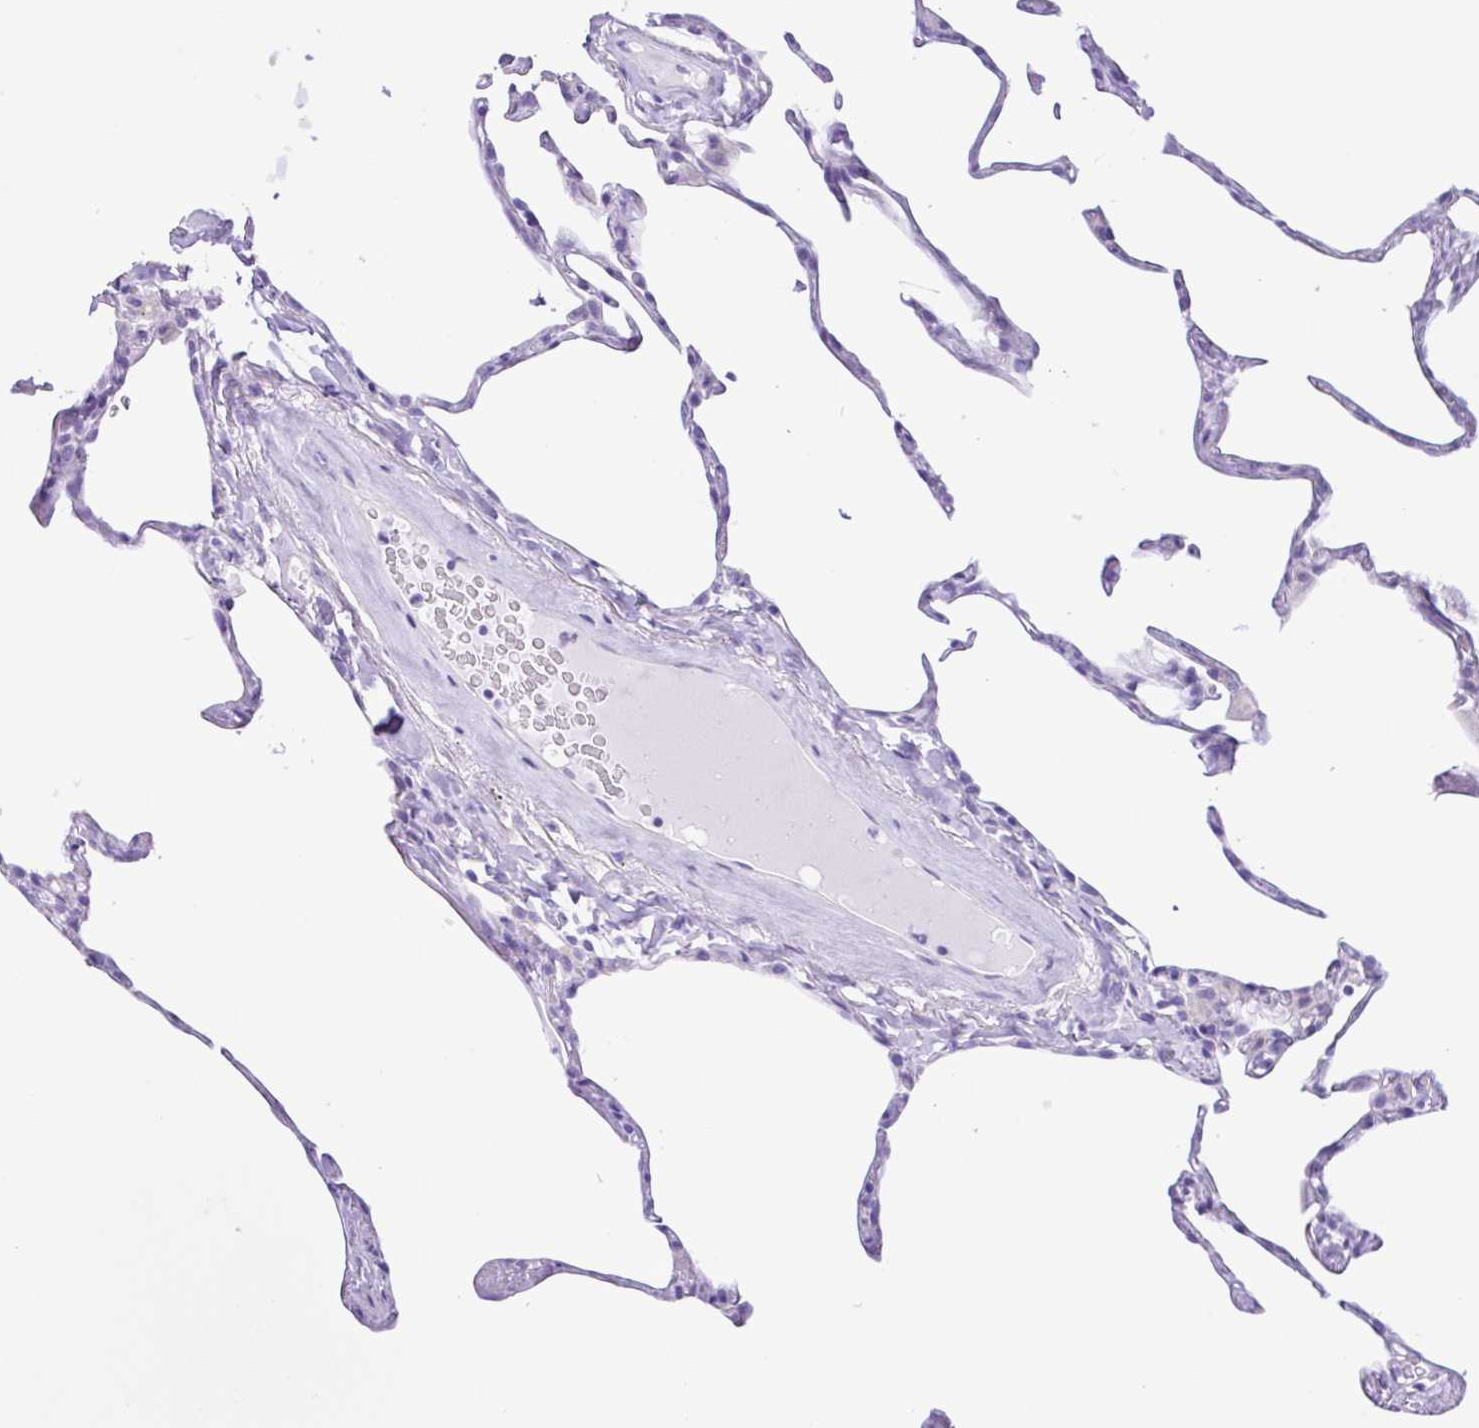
{"staining": {"intensity": "negative", "quantity": "none", "location": "none"}, "tissue": "lung", "cell_type": "Alveolar cells", "image_type": "normal", "snomed": [{"axis": "morphology", "description": "Normal tissue, NOS"}, {"axis": "topography", "description": "Lung"}], "caption": "The micrograph demonstrates no significant expression in alveolar cells of lung. The staining is performed using DAB brown chromogen with nuclei counter-stained in using hematoxylin.", "gene": "CYP11A1", "patient": {"sex": "male", "age": 65}}